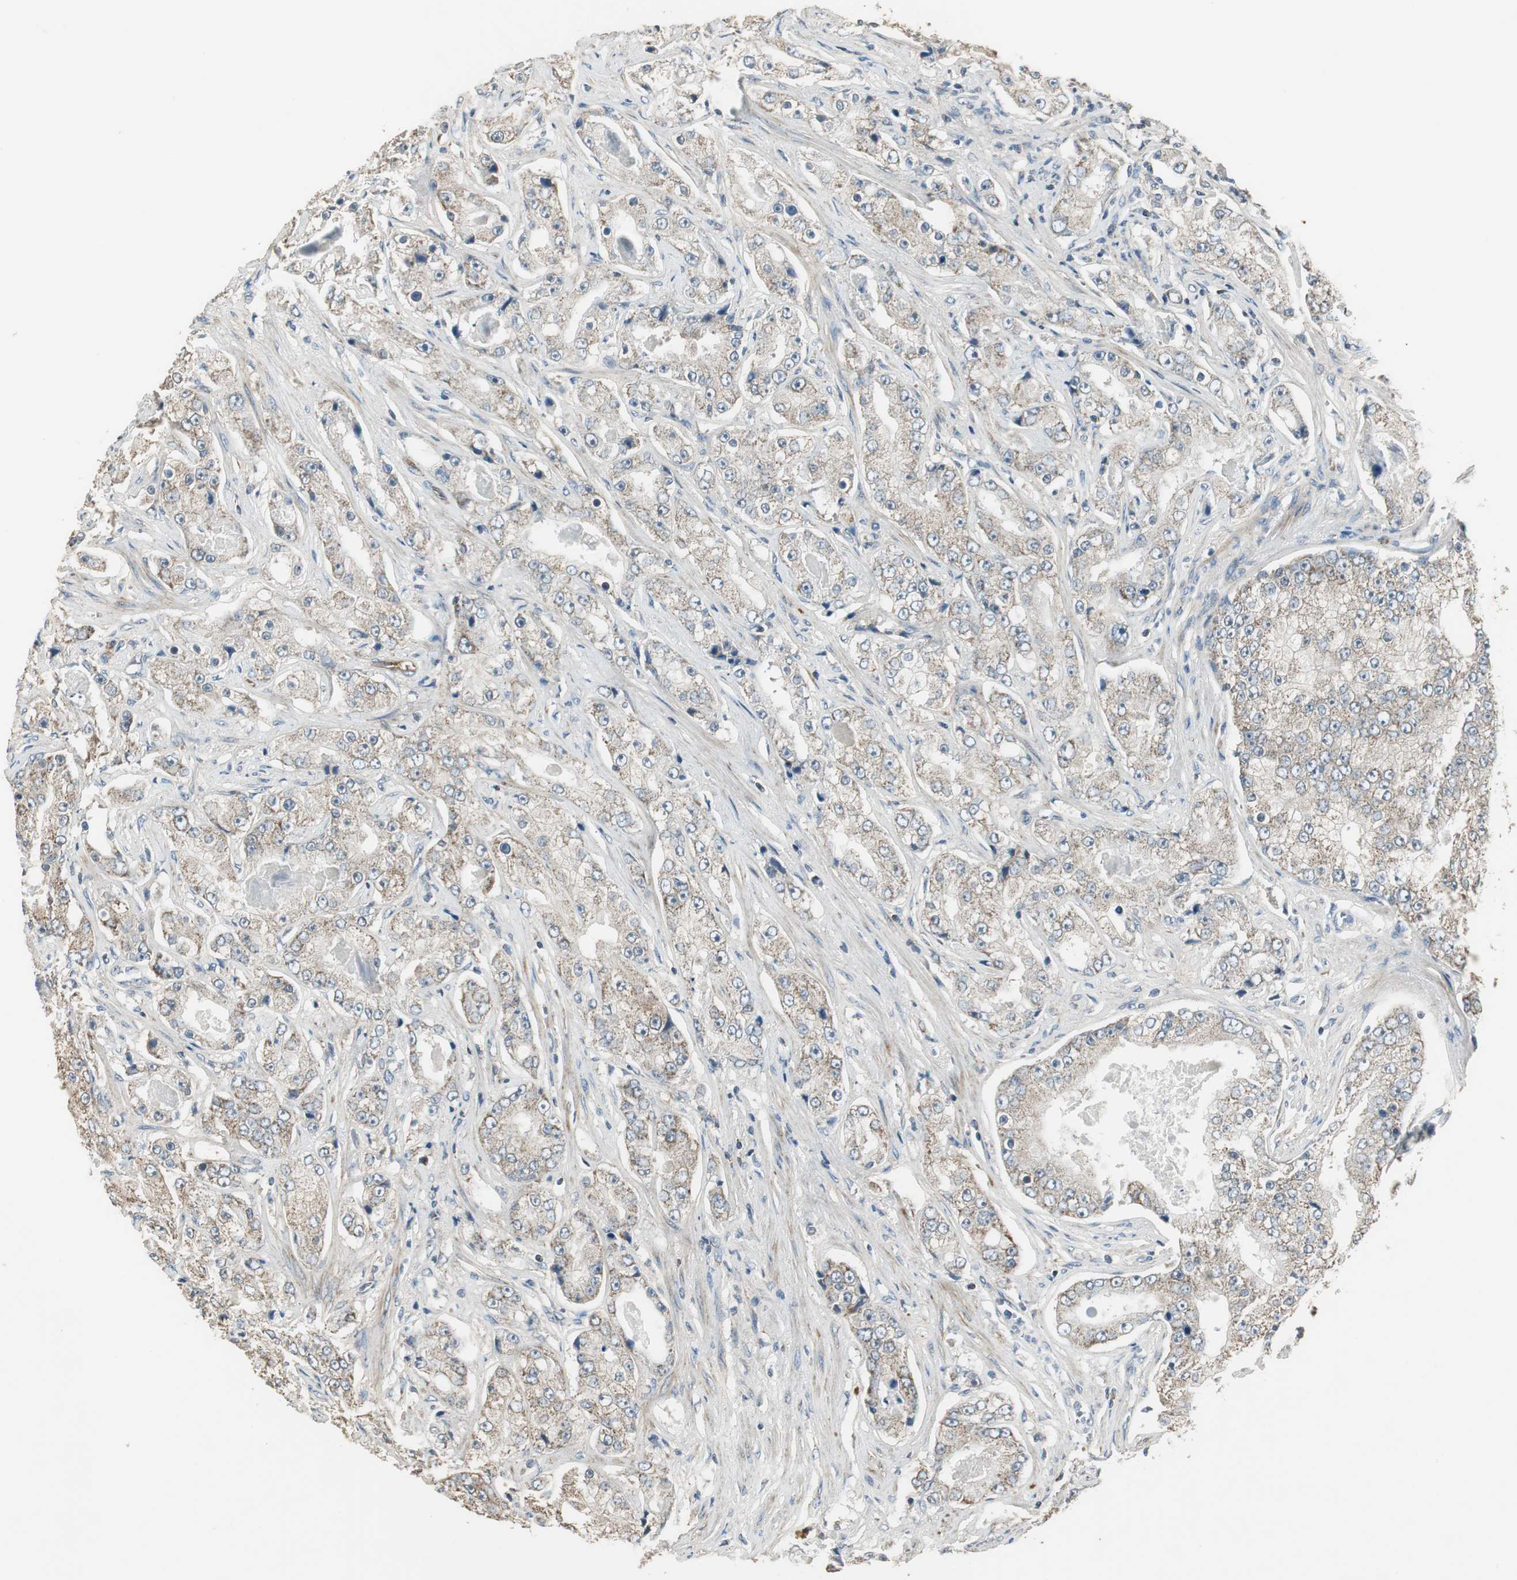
{"staining": {"intensity": "weak", "quantity": "25%-75%", "location": "cytoplasmic/membranous"}, "tissue": "prostate cancer", "cell_type": "Tumor cells", "image_type": "cancer", "snomed": [{"axis": "morphology", "description": "Adenocarcinoma, High grade"}, {"axis": "topography", "description": "Prostate"}], "caption": "Tumor cells exhibit low levels of weak cytoplasmic/membranous expression in approximately 25%-75% of cells in prostate high-grade adenocarcinoma. (IHC, brightfield microscopy, high magnification).", "gene": "MSTO1", "patient": {"sex": "male", "age": 73}}